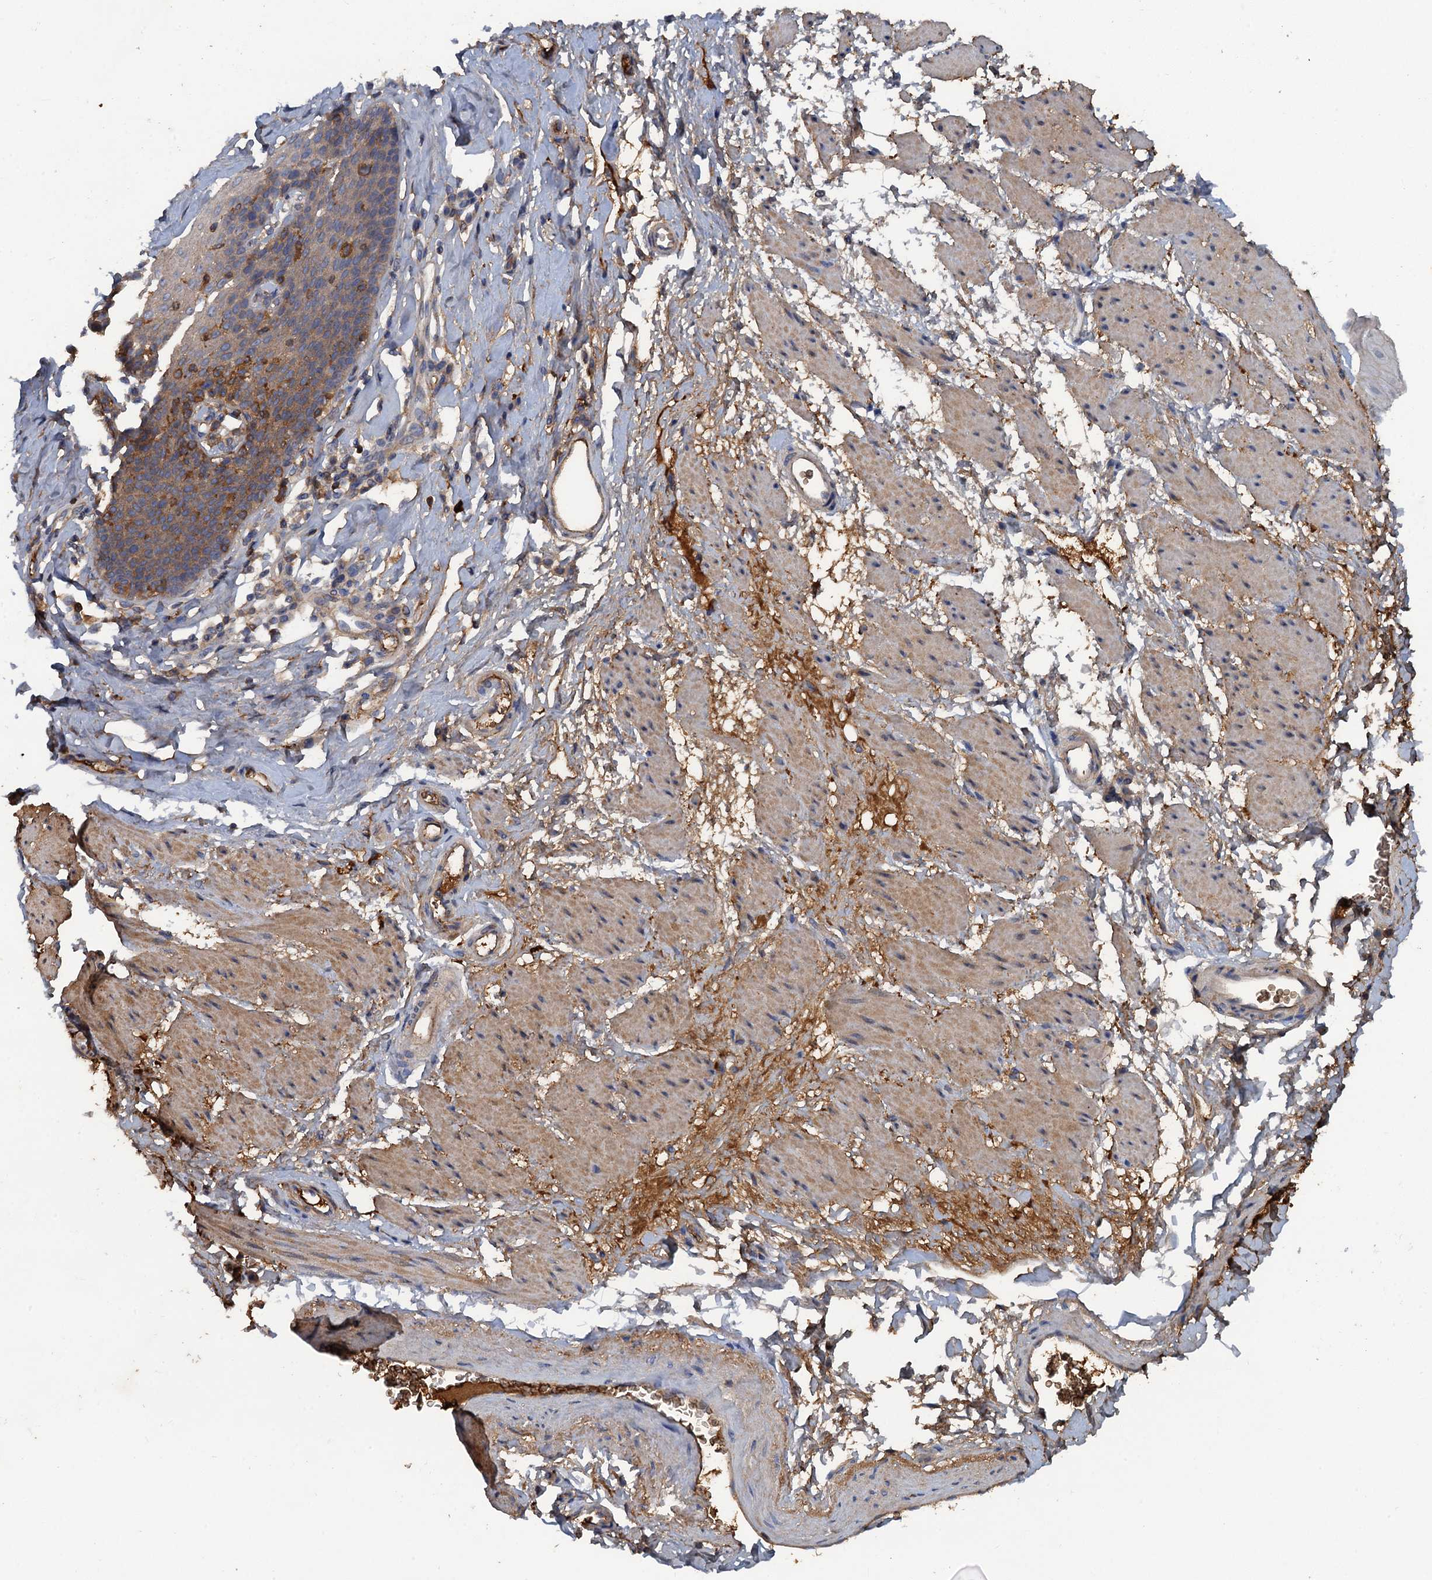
{"staining": {"intensity": "weak", "quantity": "25%-75%", "location": "cytoplasmic/membranous"}, "tissue": "esophagus", "cell_type": "Squamous epithelial cells", "image_type": "normal", "snomed": [{"axis": "morphology", "description": "Normal tissue, NOS"}, {"axis": "topography", "description": "Esophagus"}], "caption": "About 25%-75% of squamous epithelial cells in benign human esophagus reveal weak cytoplasmic/membranous protein staining as visualized by brown immunohistochemical staining.", "gene": "HAPLN3", "patient": {"sex": "female", "age": 61}}